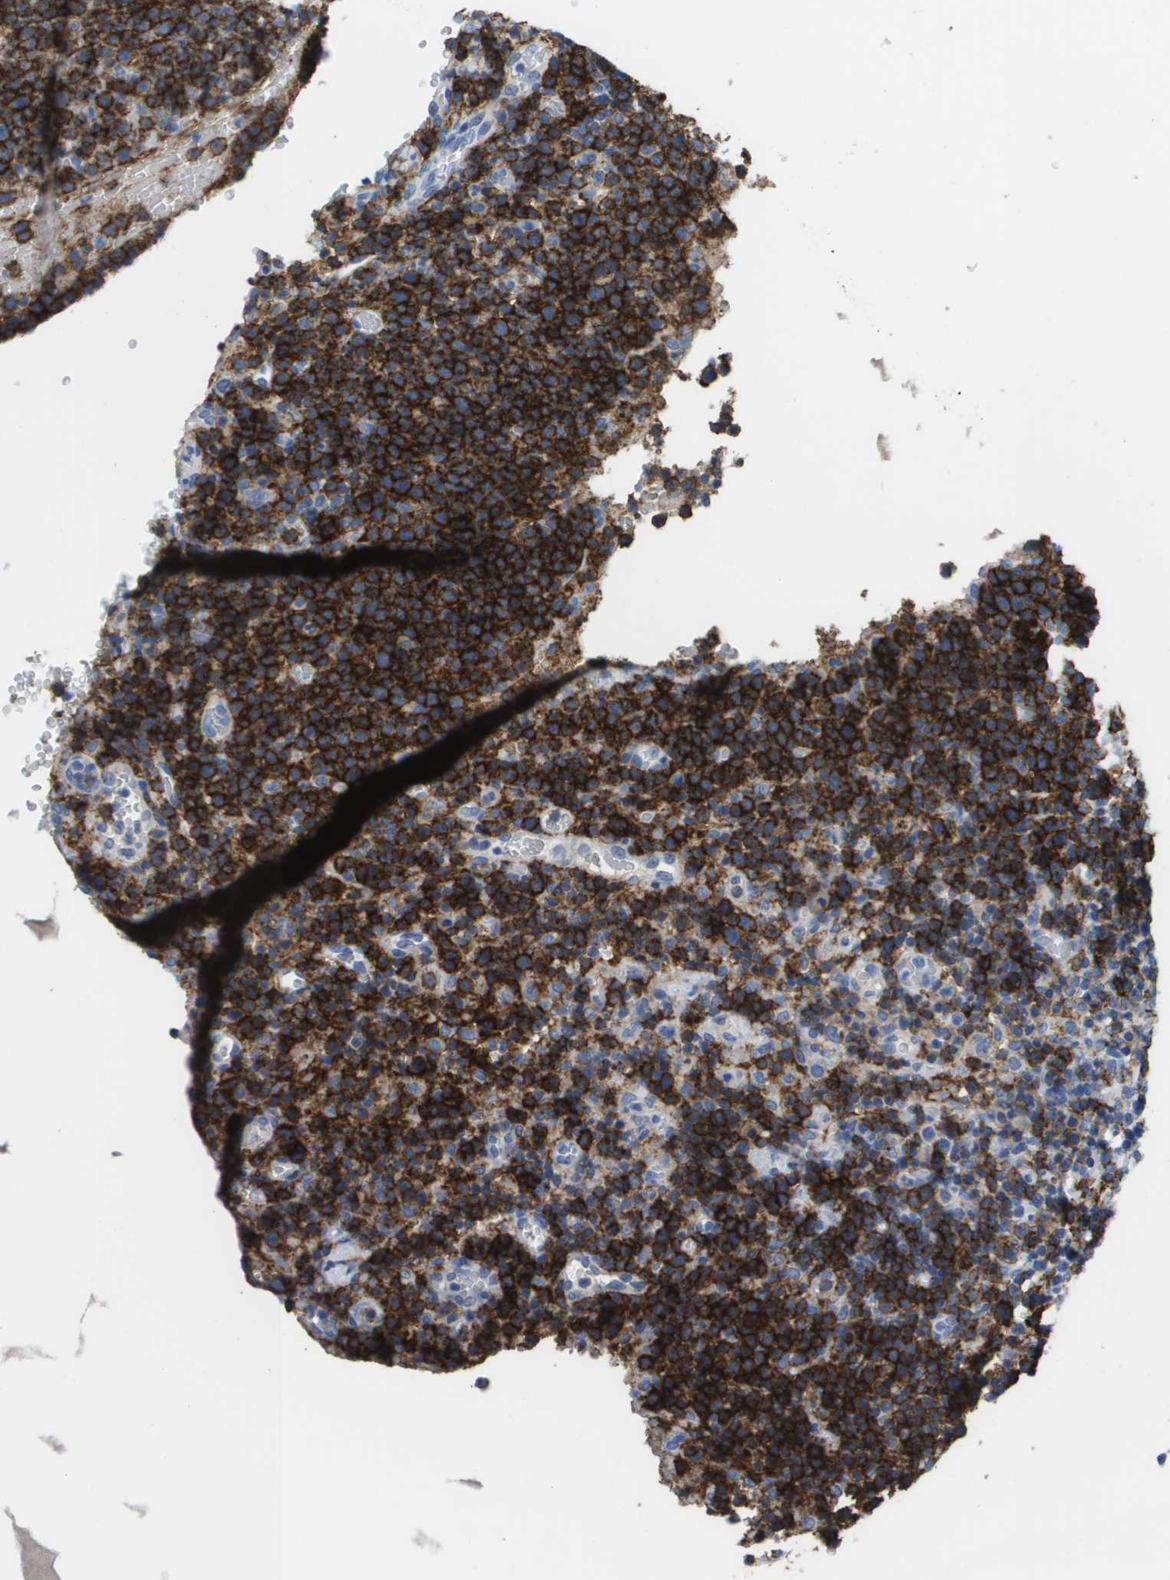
{"staining": {"intensity": "strong", "quantity": "25%-75%", "location": "cytoplasmic/membranous"}, "tissue": "lymphoma", "cell_type": "Tumor cells", "image_type": "cancer", "snomed": [{"axis": "morphology", "description": "Malignant lymphoma, non-Hodgkin's type, High grade"}, {"axis": "topography", "description": "Lymph node"}], "caption": "Immunohistochemical staining of human lymphoma reveals high levels of strong cytoplasmic/membranous protein staining in approximately 25%-75% of tumor cells. Using DAB (brown) and hematoxylin (blue) stains, captured at high magnification using brightfield microscopy.", "gene": "MS4A1", "patient": {"sex": "male", "age": 61}}